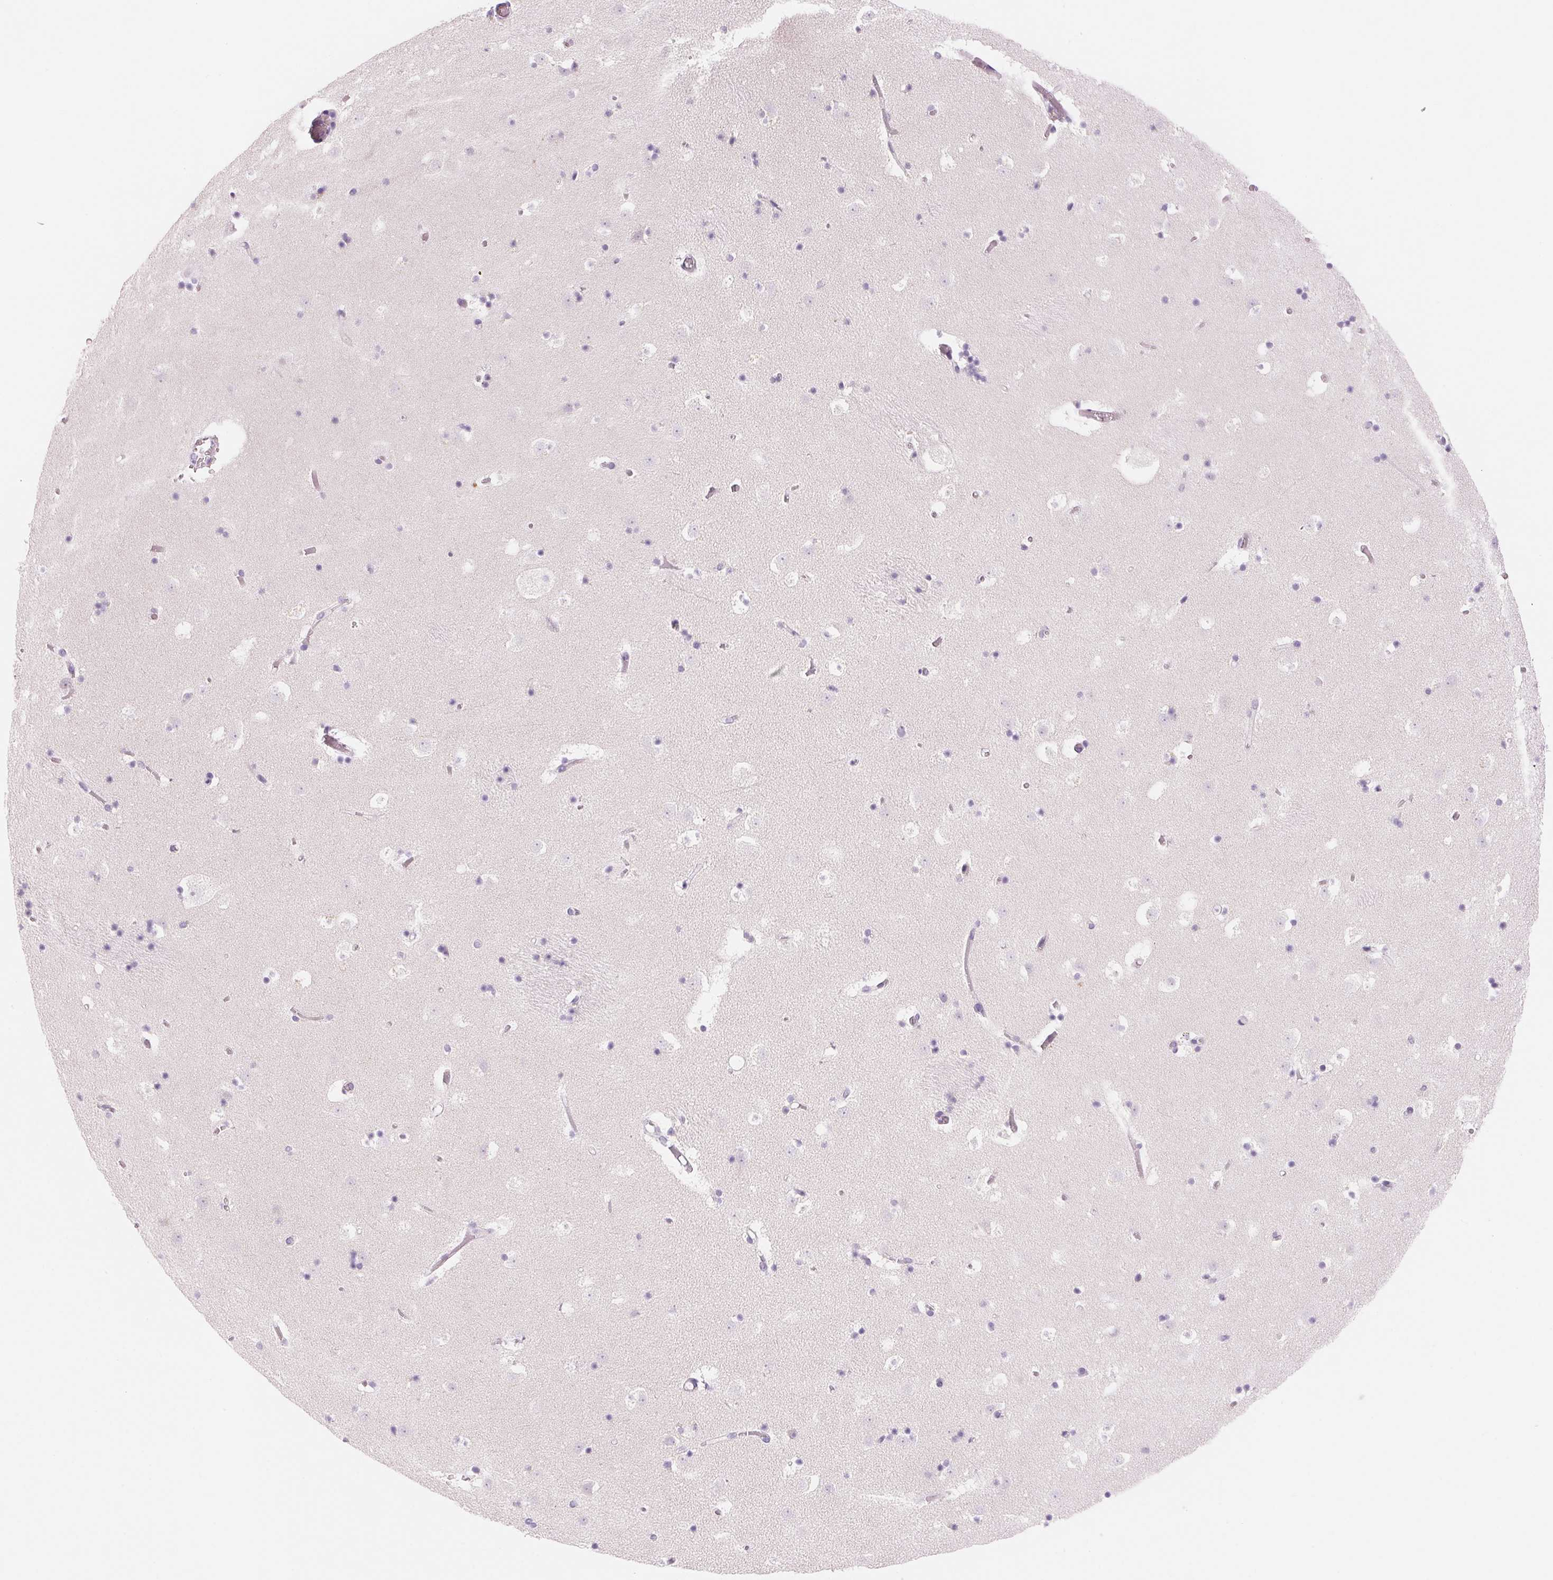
{"staining": {"intensity": "negative", "quantity": "none", "location": "none"}, "tissue": "caudate", "cell_type": "Glial cells", "image_type": "normal", "snomed": [{"axis": "morphology", "description": "Normal tissue, NOS"}, {"axis": "topography", "description": "Lateral ventricle wall"}], "caption": "This is an immunohistochemistry histopathology image of benign caudate. There is no staining in glial cells.", "gene": "CYP11B1", "patient": {"sex": "female", "age": 42}}